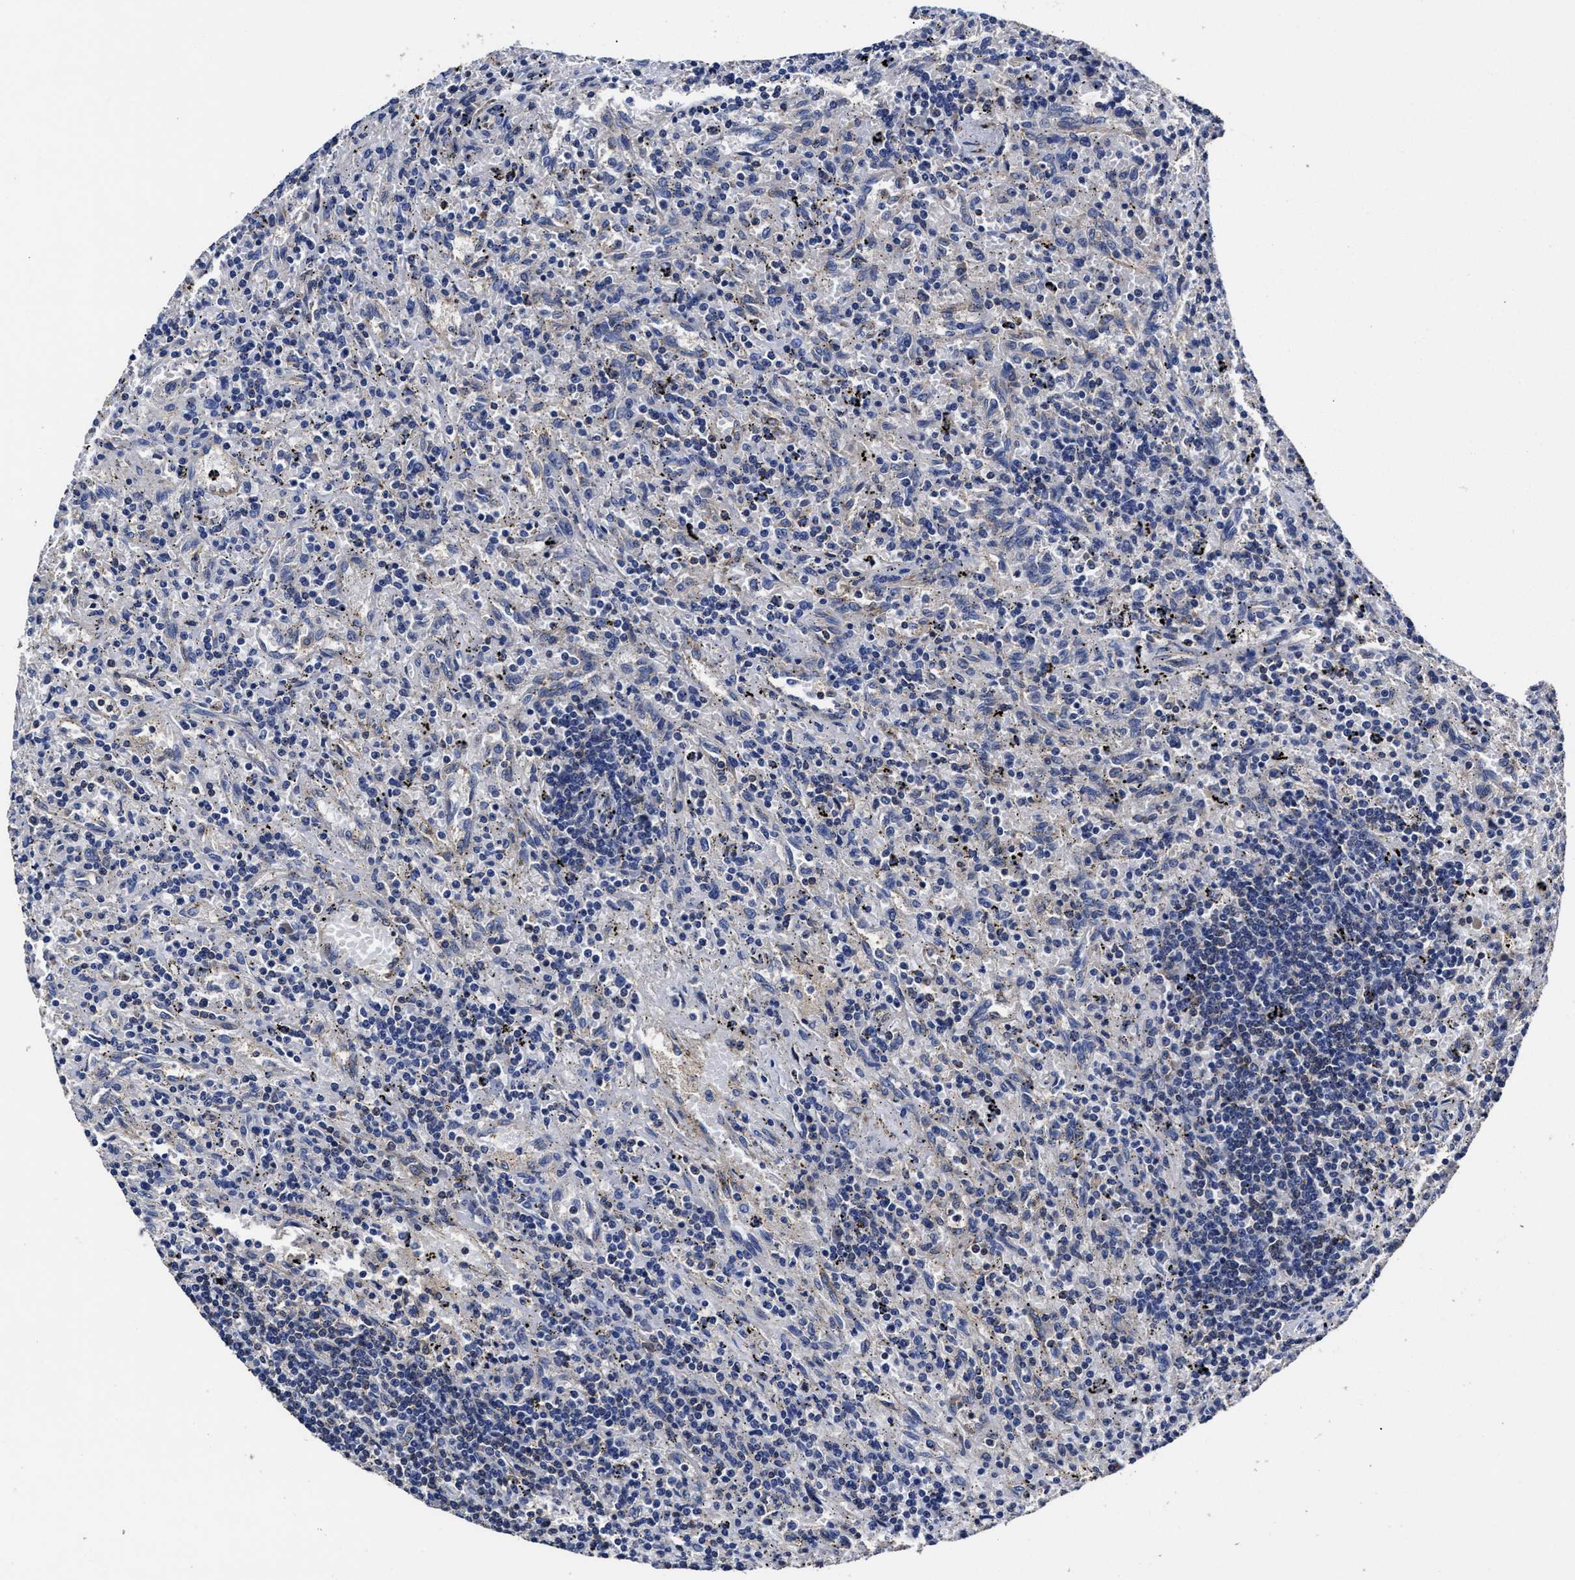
{"staining": {"intensity": "negative", "quantity": "none", "location": "none"}, "tissue": "lymphoma", "cell_type": "Tumor cells", "image_type": "cancer", "snomed": [{"axis": "morphology", "description": "Malignant lymphoma, non-Hodgkin's type, Low grade"}, {"axis": "topography", "description": "Spleen"}], "caption": "IHC micrograph of neoplastic tissue: lymphoma stained with DAB shows no significant protein staining in tumor cells.", "gene": "AVEN", "patient": {"sex": "male", "age": 76}}